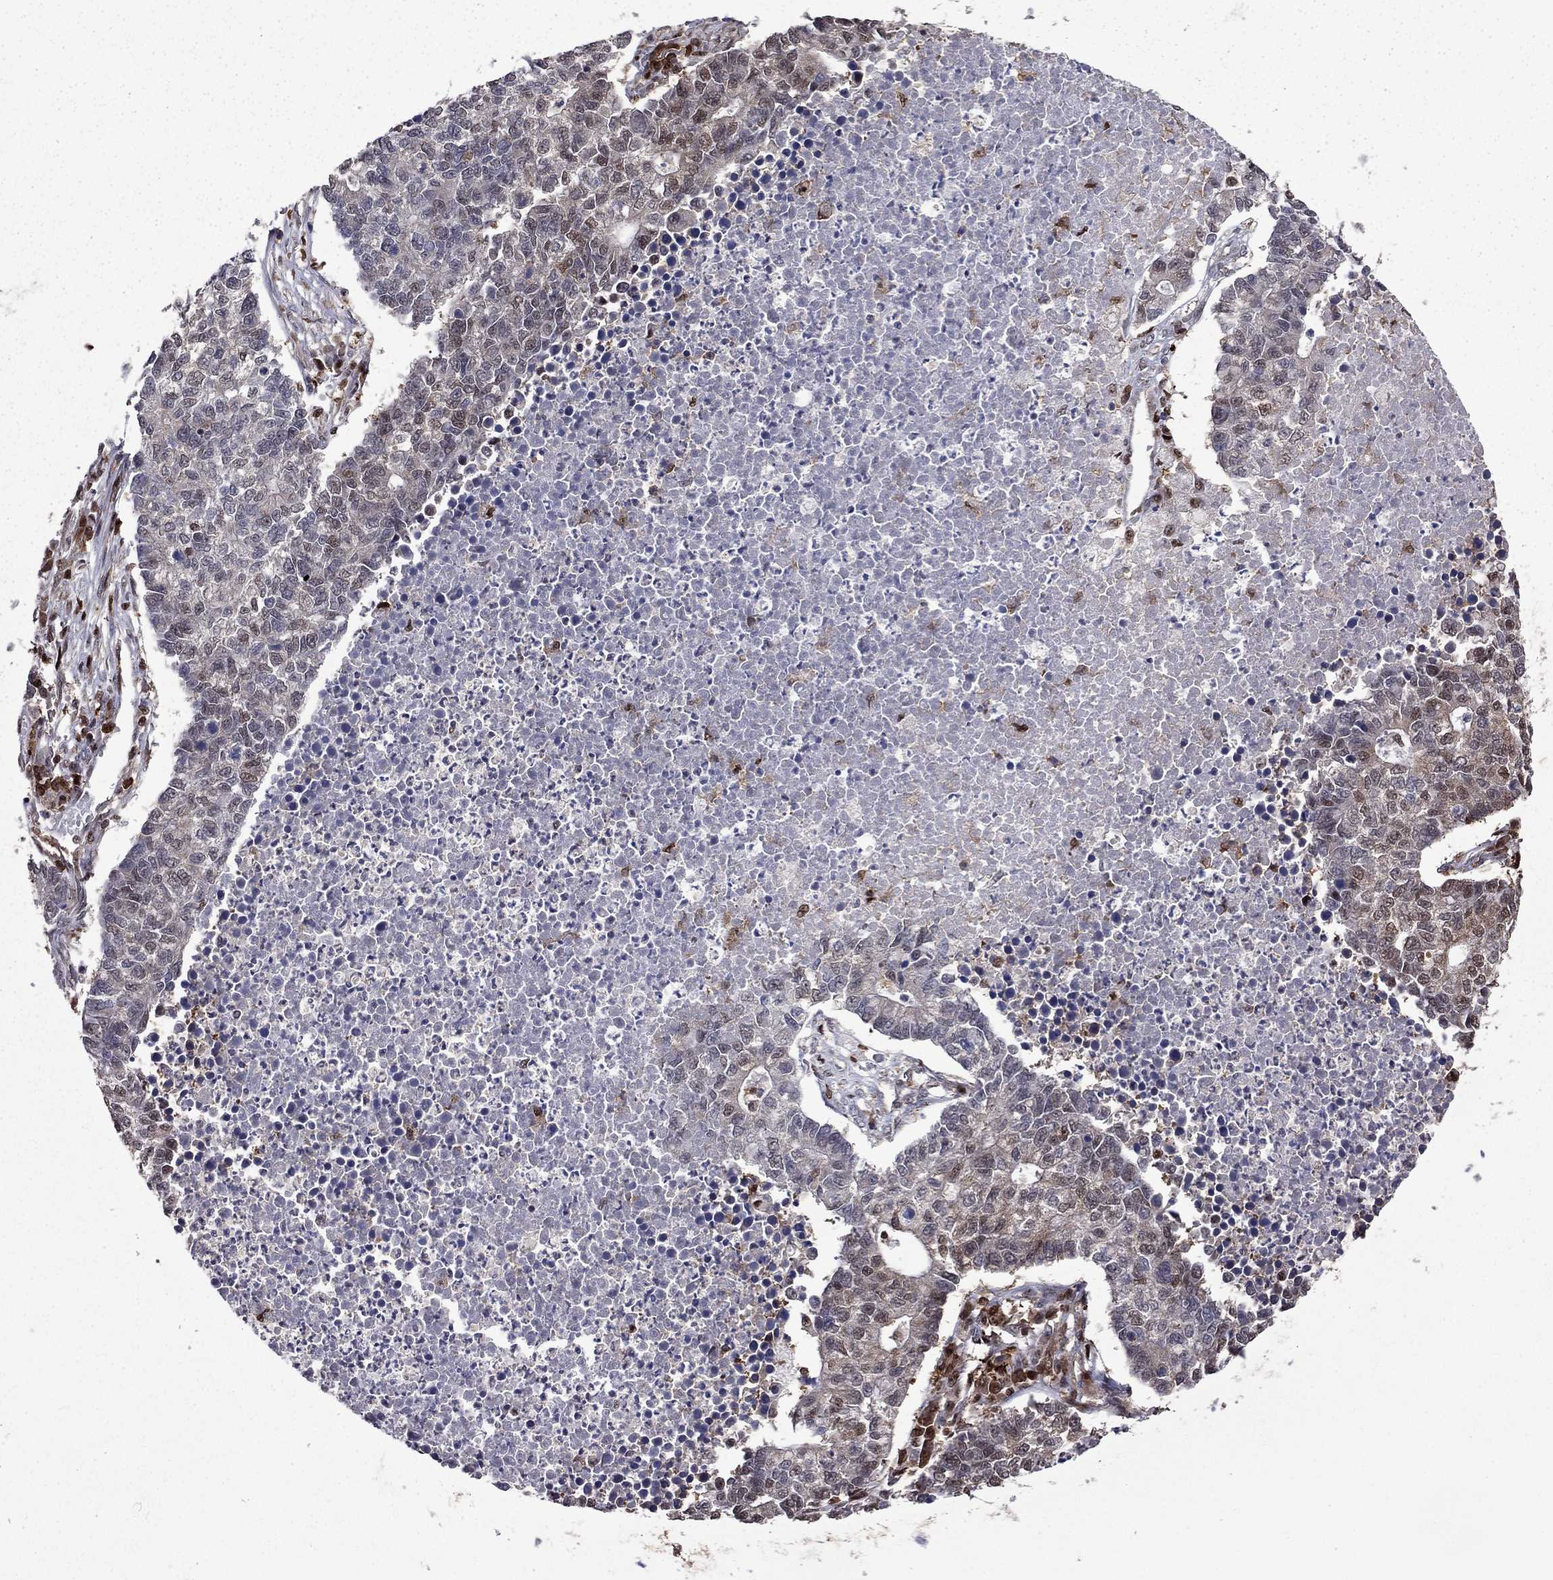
{"staining": {"intensity": "moderate", "quantity": "<25%", "location": "cytoplasmic/membranous,nuclear"}, "tissue": "lung cancer", "cell_type": "Tumor cells", "image_type": "cancer", "snomed": [{"axis": "morphology", "description": "Adenocarcinoma, NOS"}, {"axis": "topography", "description": "Lung"}], "caption": "There is low levels of moderate cytoplasmic/membranous and nuclear positivity in tumor cells of lung cancer, as demonstrated by immunohistochemical staining (brown color).", "gene": "APPBP2", "patient": {"sex": "male", "age": 57}}